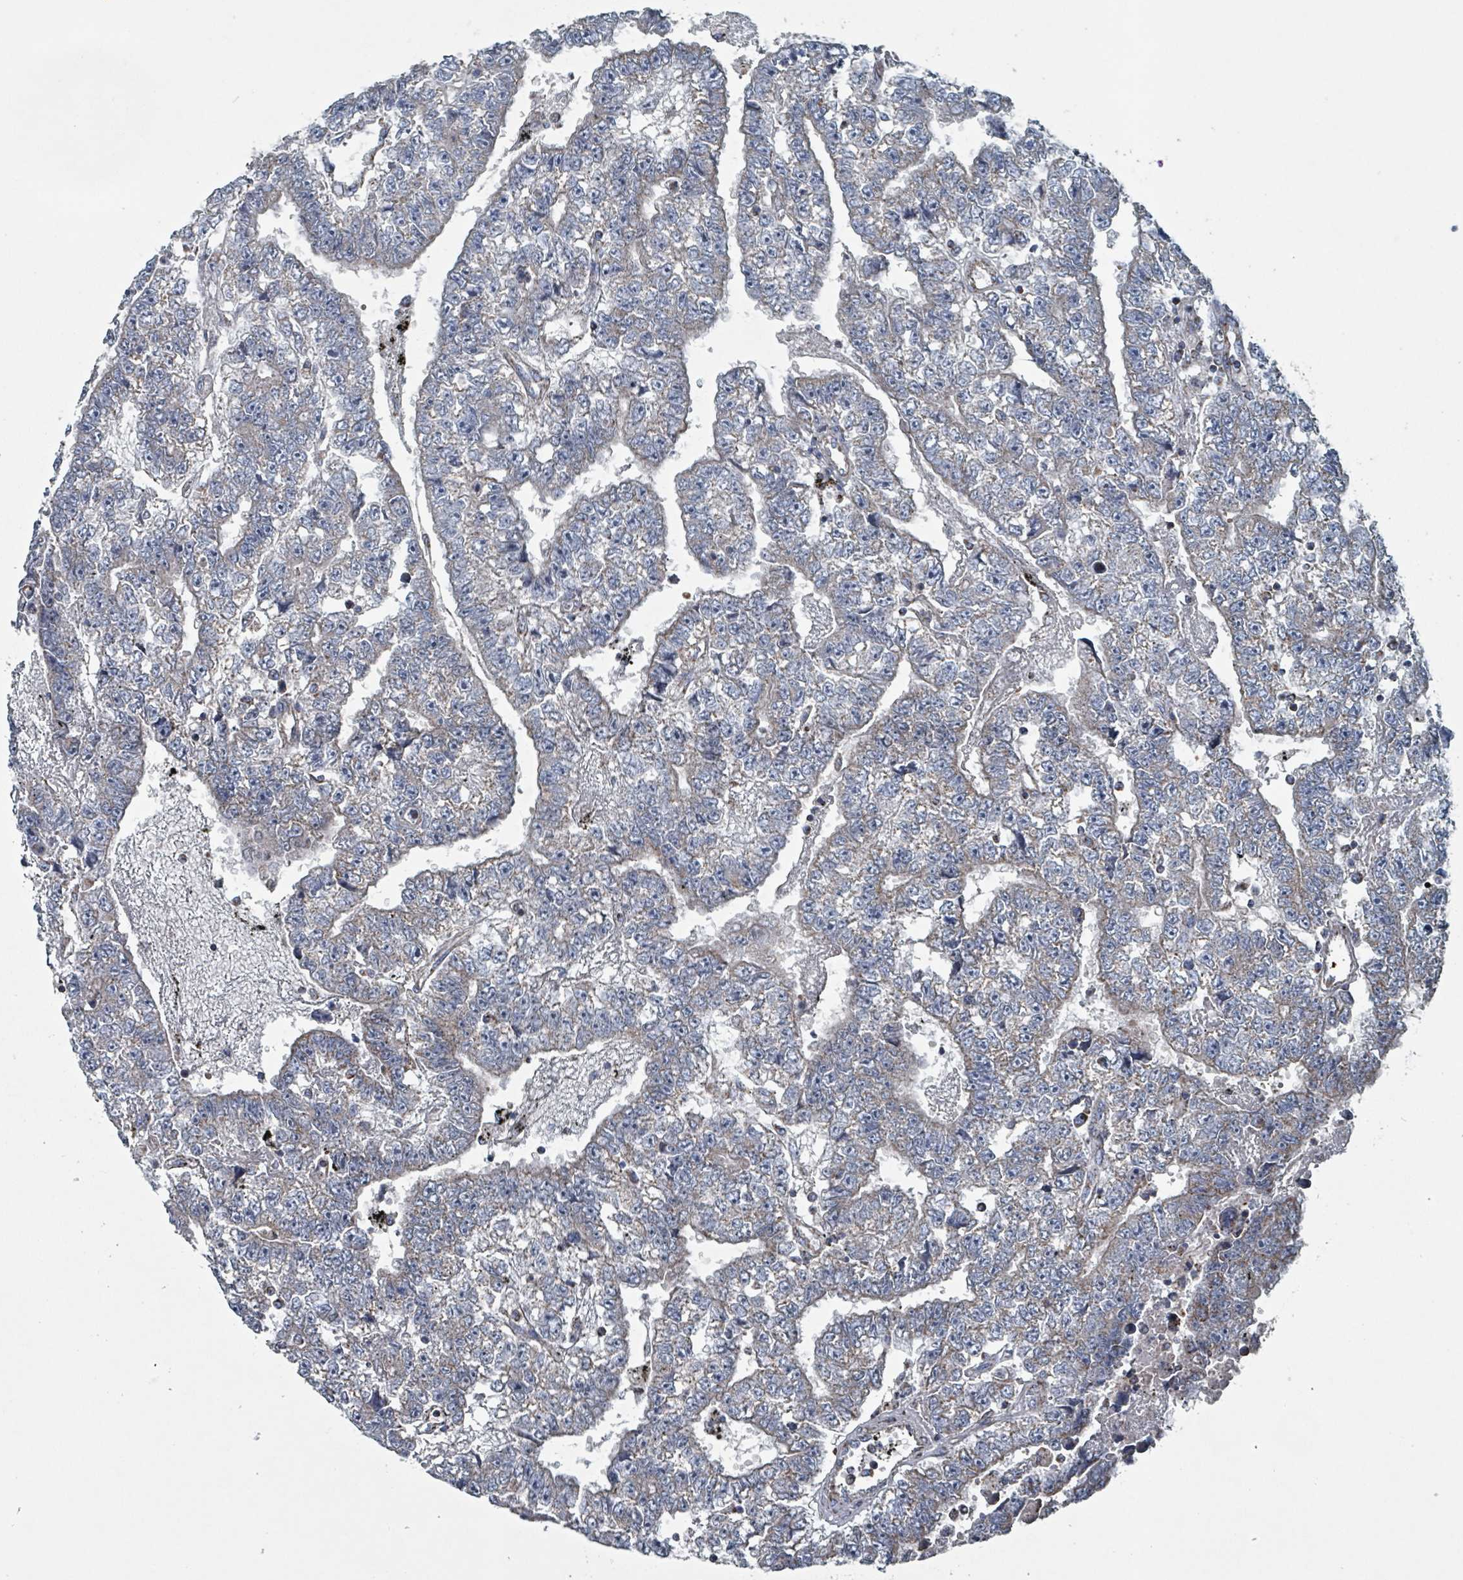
{"staining": {"intensity": "weak", "quantity": "25%-75%", "location": "cytoplasmic/membranous"}, "tissue": "testis cancer", "cell_type": "Tumor cells", "image_type": "cancer", "snomed": [{"axis": "morphology", "description": "Carcinoma, Embryonal, NOS"}, {"axis": "topography", "description": "Testis"}], "caption": "A micrograph of human testis embryonal carcinoma stained for a protein reveals weak cytoplasmic/membranous brown staining in tumor cells. Immunohistochemistry (ihc) stains the protein of interest in brown and the nuclei are stained blue.", "gene": "ABHD18", "patient": {"sex": "male", "age": 25}}